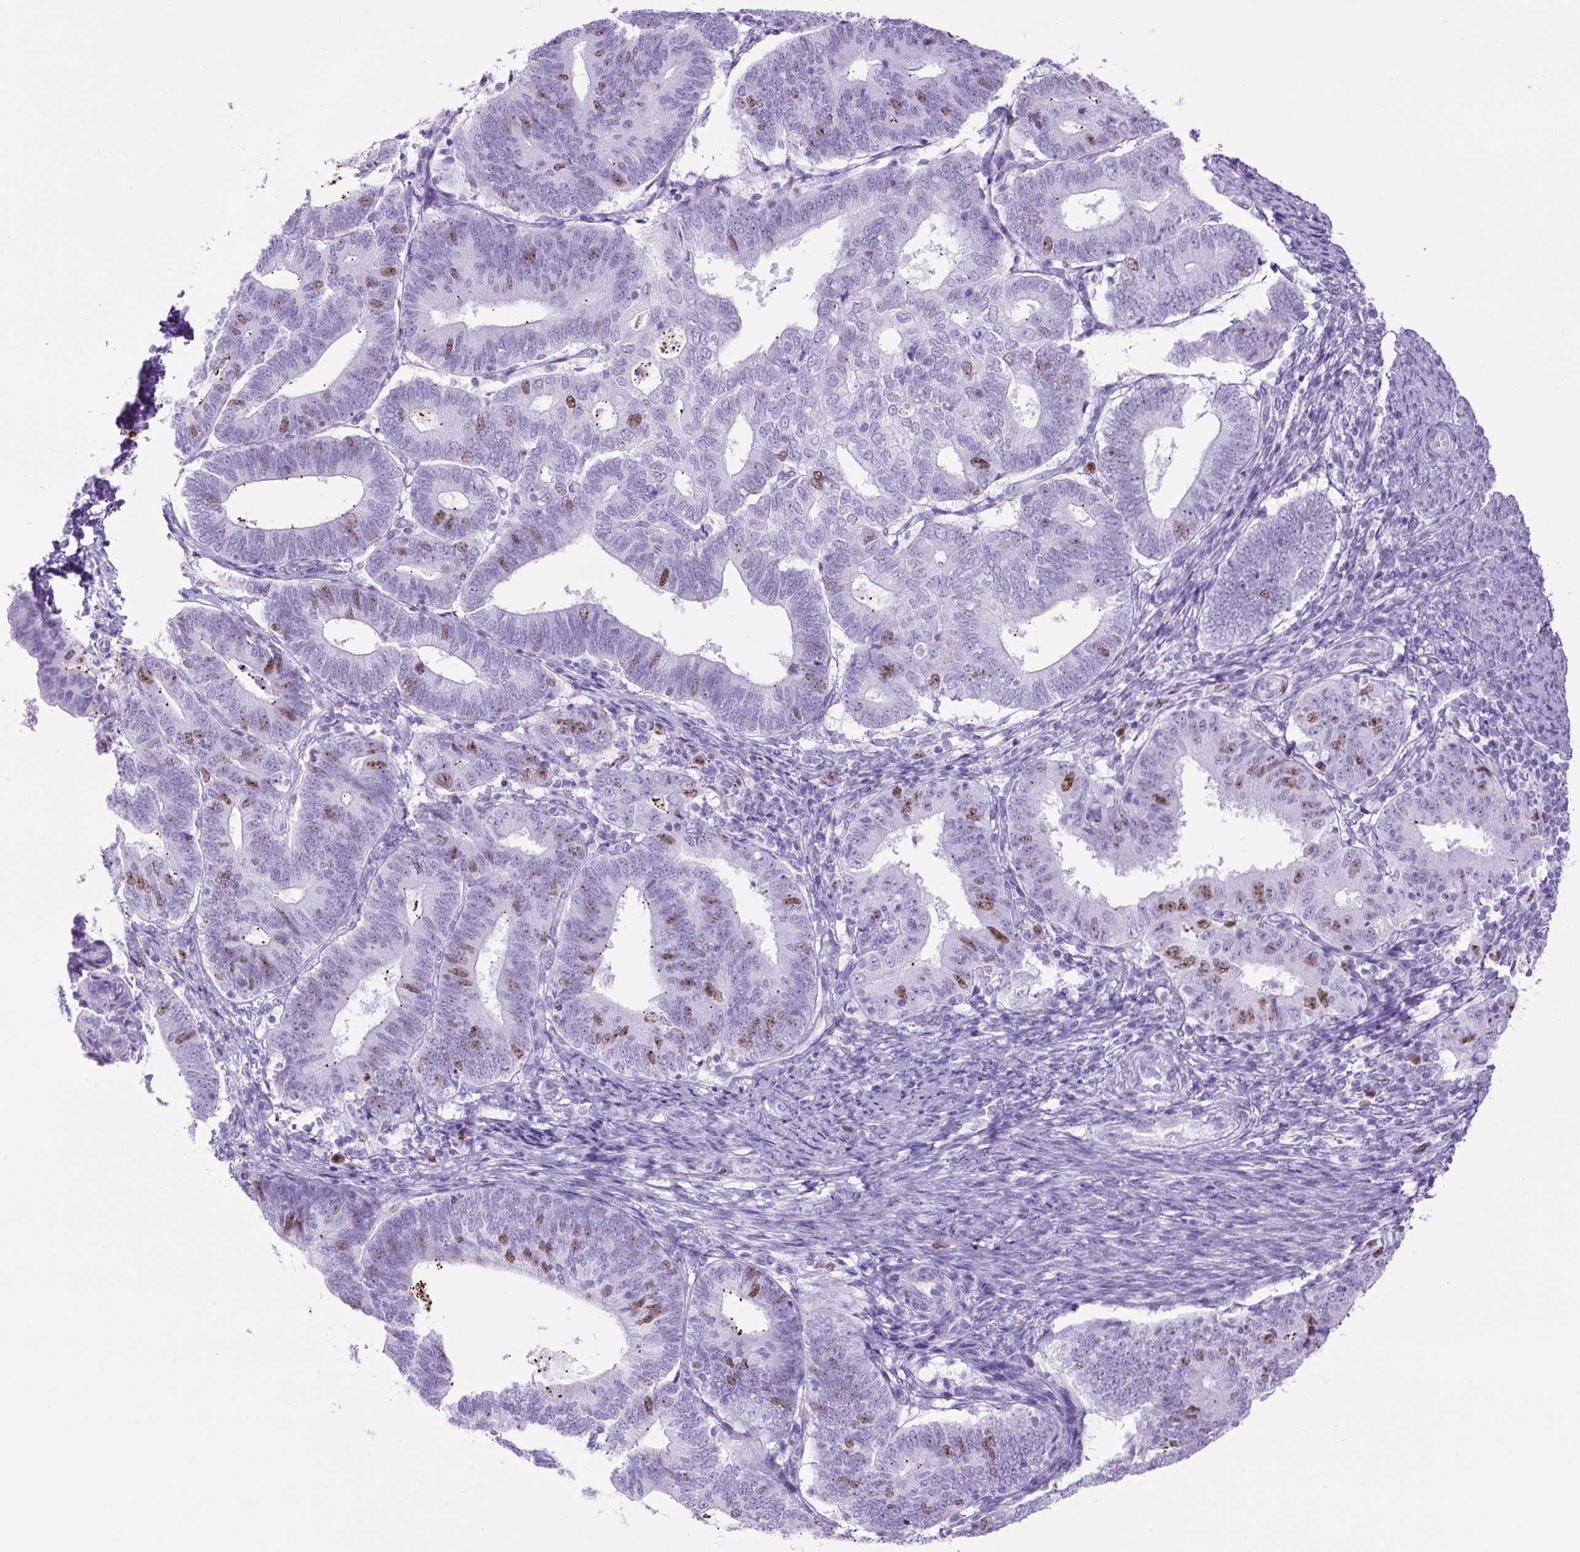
{"staining": {"intensity": "moderate", "quantity": "<25%", "location": "nuclear"}, "tissue": "endometrial cancer", "cell_type": "Tumor cells", "image_type": "cancer", "snomed": [{"axis": "morphology", "description": "Adenocarcinoma, NOS"}, {"axis": "topography", "description": "Endometrium"}], "caption": "This photomicrograph displays endometrial cancer stained with immunohistochemistry to label a protein in brown. The nuclear of tumor cells show moderate positivity for the protein. Nuclei are counter-stained blue.", "gene": "RACGAP1", "patient": {"sex": "female", "age": 70}}